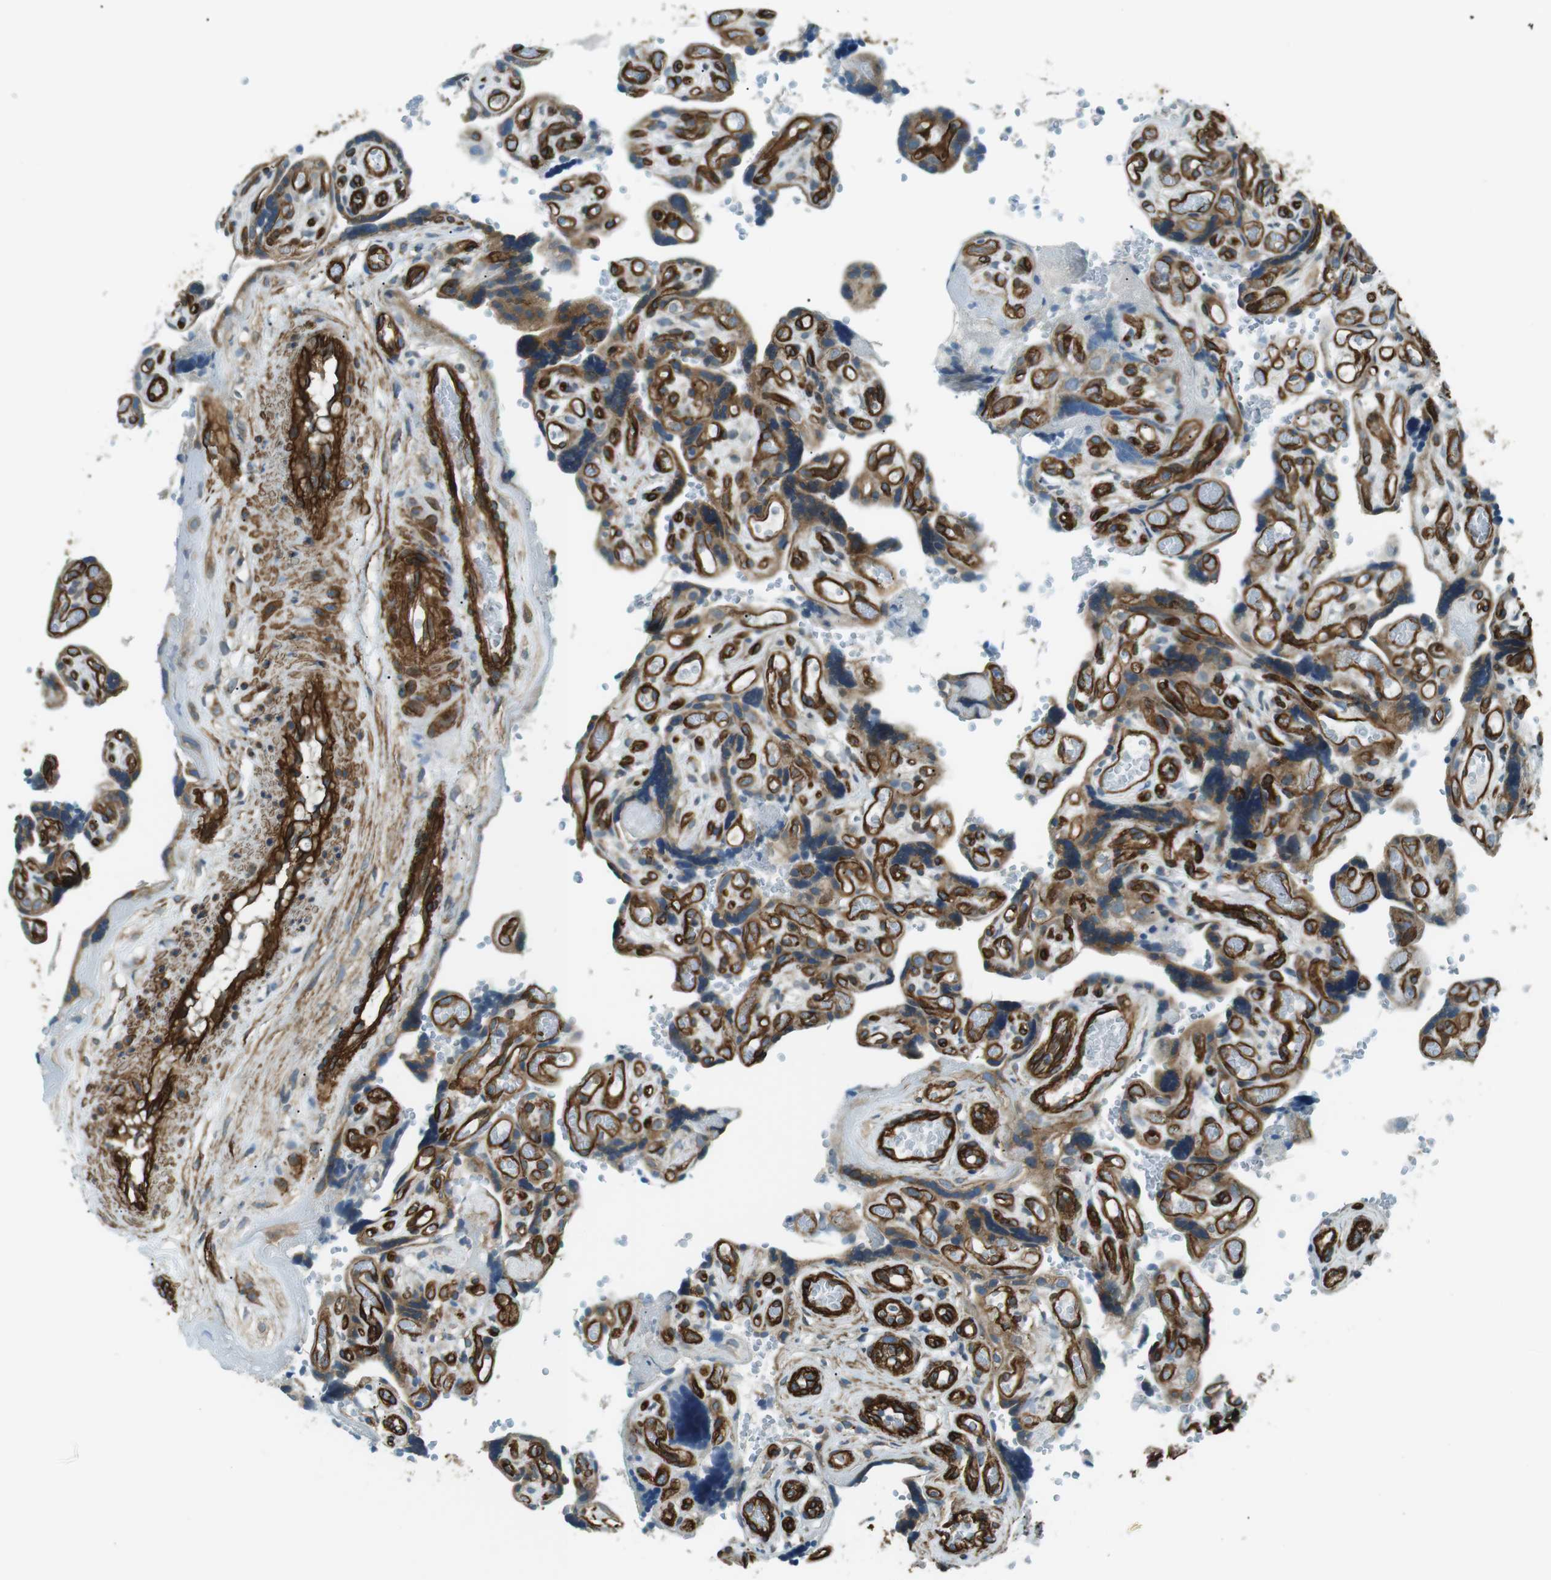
{"staining": {"intensity": "moderate", "quantity": ">75%", "location": "cytoplasmic/membranous"}, "tissue": "placenta", "cell_type": "Decidual cells", "image_type": "normal", "snomed": [{"axis": "morphology", "description": "Normal tissue, NOS"}, {"axis": "topography", "description": "Placenta"}], "caption": "Decidual cells exhibit medium levels of moderate cytoplasmic/membranous staining in approximately >75% of cells in unremarkable placenta.", "gene": "ODR4", "patient": {"sex": "female", "age": 30}}